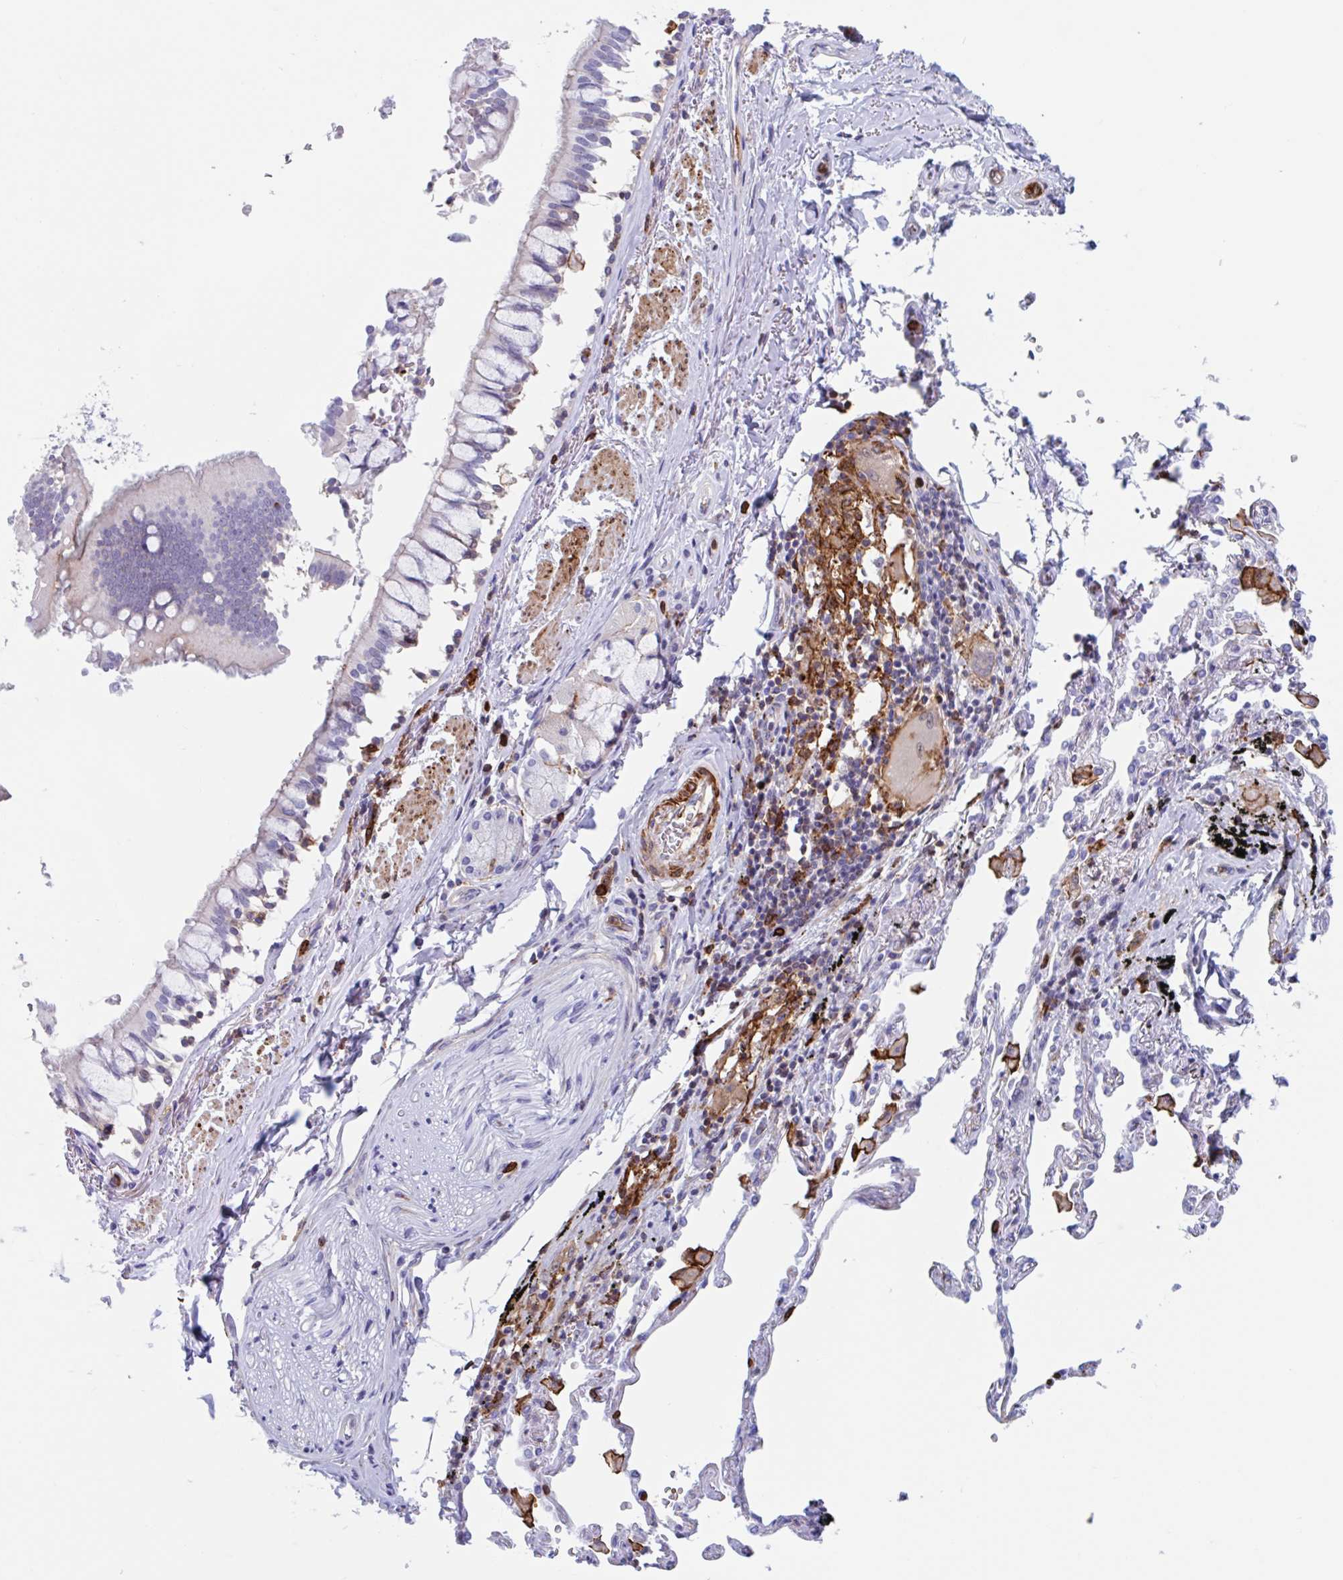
{"staining": {"intensity": "moderate", "quantity": "<25%", "location": "cytoplasmic/membranous"}, "tissue": "bronchus", "cell_type": "Respiratory epithelial cells", "image_type": "normal", "snomed": [{"axis": "morphology", "description": "Normal tissue, NOS"}, {"axis": "topography", "description": "Bronchus"}], "caption": "Immunohistochemistry (DAB) staining of benign bronchus reveals moderate cytoplasmic/membranous protein expression in about <25% of respiratory epithelial cells. The staining is performed using DAB (3,3'-diaminobenzidine) brown chromogen to label protein expression. The nuclei are counter-stained blue using hematoxylin.", "gene": "EFHD1", "patient": {"sex": "male", "age": 70}}